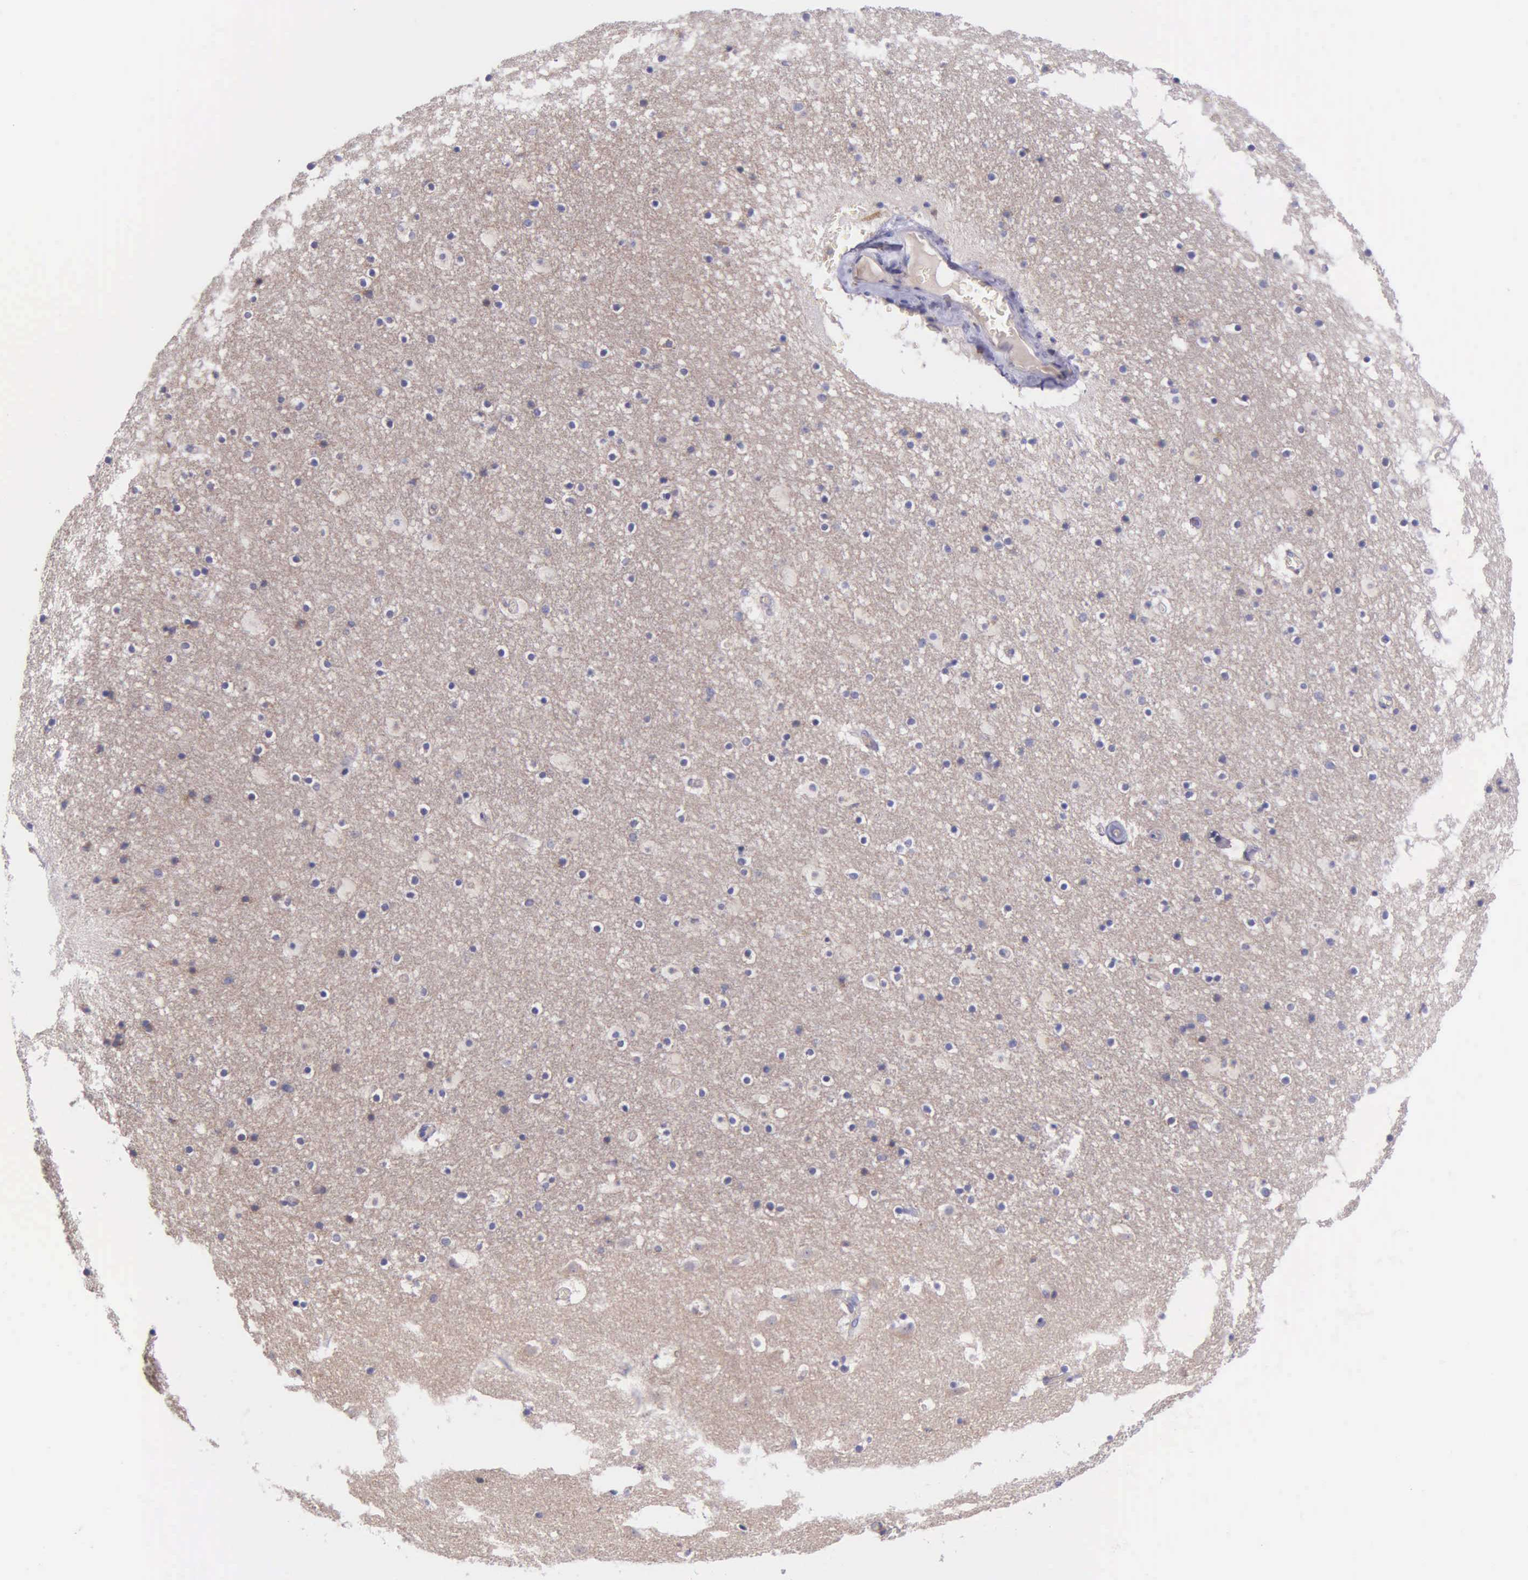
{"staining": {"intensity": "negative", "quantity": "none", "location": "none"}, "tissue": "caudate", "cell_type": "Glial cells", "image_type": "normal", "snomed": [{"axis": "morphology", "description": "Normal tissue, NOS"}, {"axis": "topography", "description": "Lateral ventricle wall"}], "caption": "Photomicrograph shows no protein positivity in glial cells of unremarkable caudate.", "gene": "ZC3H12B", "patient": {"sex": "male", "age": 45}}